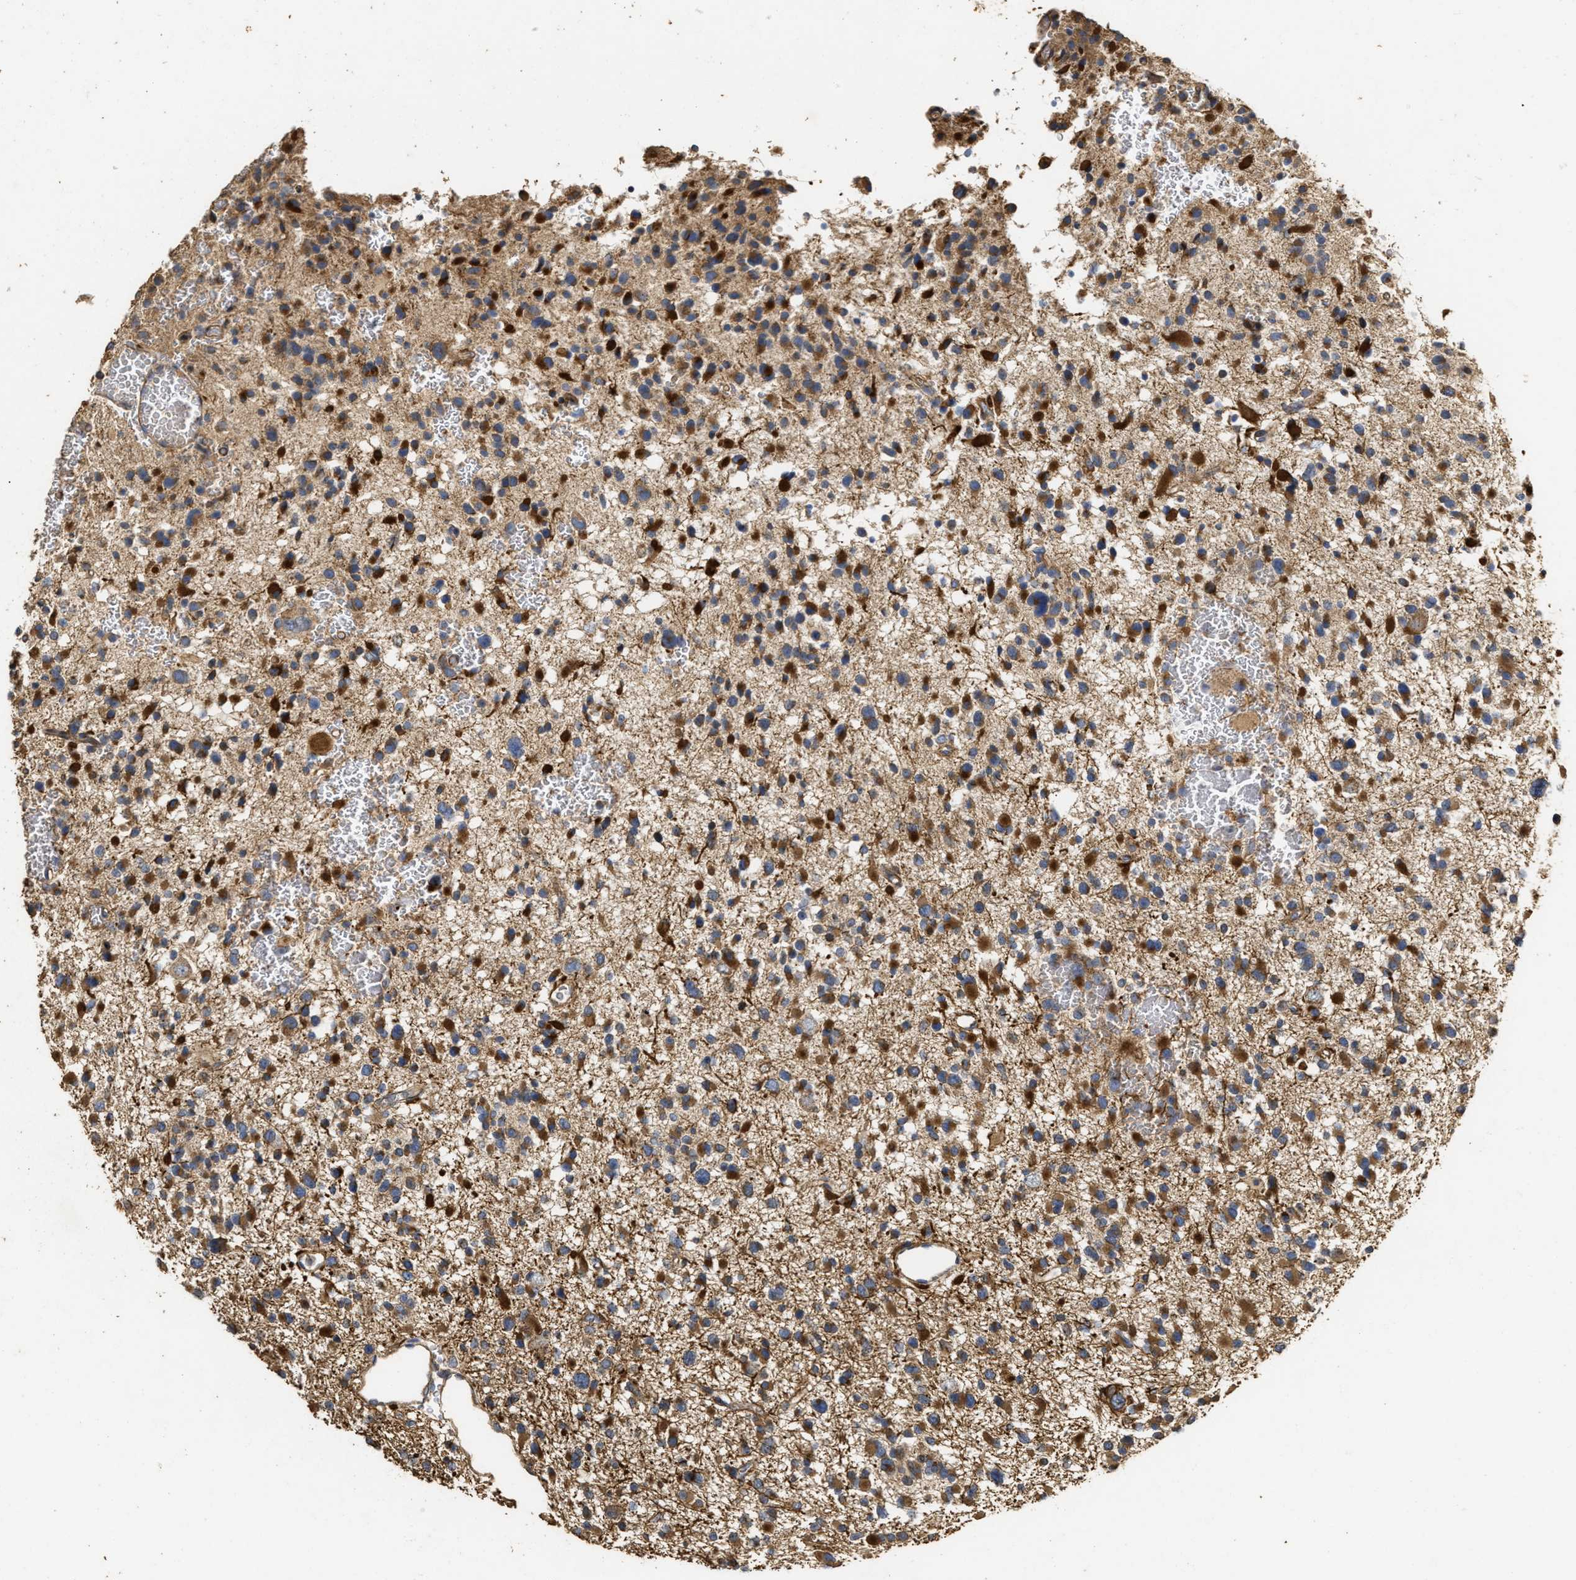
{"staining": {"intensity": "strong", "quantity": ">75%", "location": "cytoplasmic/membranous"}, "tissue": "glioma", "cell_type": "Tumor cells", "image_type": "cancer", "snomed": [{"axis": "morphology", "description": "Glioma, malignant, Low grade"}, {"axis": "topography", "description": "Brain"}], "caption": "The photomicrograph exhibits staining of glioma, revealing strong cytoplasmic/membranous protein expression (brown color) within tumor cells. (IHC, brightfield microscopy, high magnification).", "gene": "NAV1", "patient": {"sex": "female", "age": 22}}